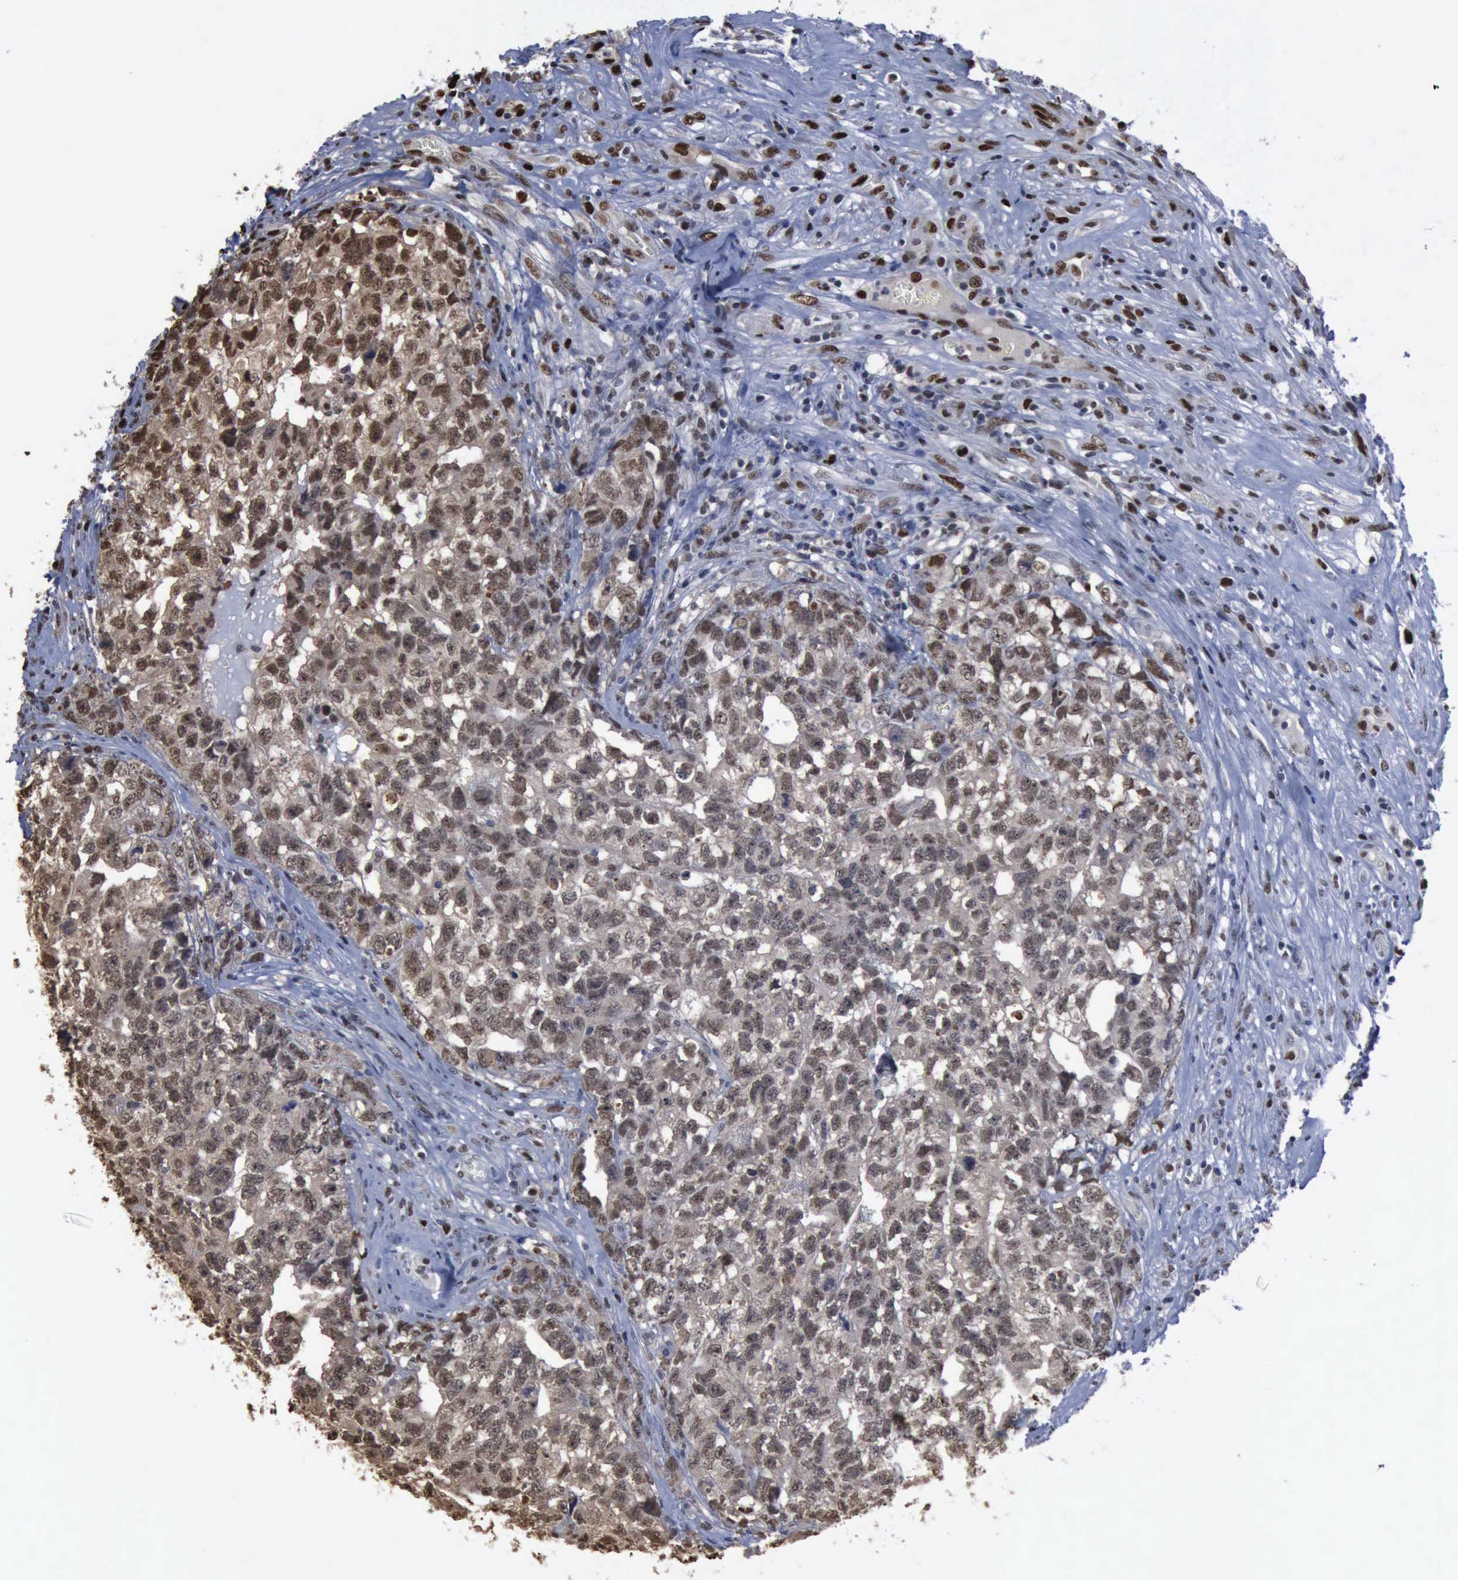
{"staining": {"intensity": "moderate", "quantity": ">75%", "location": "nuclear"}, "tissue": "testis cancer", "cell_type": "Tumor cells", "image_type": "cancer", "snomed": [{"axis": "morphology", "description": "Carcinoma, Embryonal, NOS"}, {"axis": "topography", "description": "Testis"}], "caption": "DAB (3,3'-diaminobenzidine) immunohistochemical staining of human testis cancer exhibits moderate nuclear protein positivity in approximately >75% of tumor cells. The staining is performed using DAB (3,3'-diaminobenzidine) brown chromogen to label protein expression. The nuclei are counter-stained blue using hematoxylin.", "gene": "PCNA", "patient": {"sex": "male", "age": 31}}